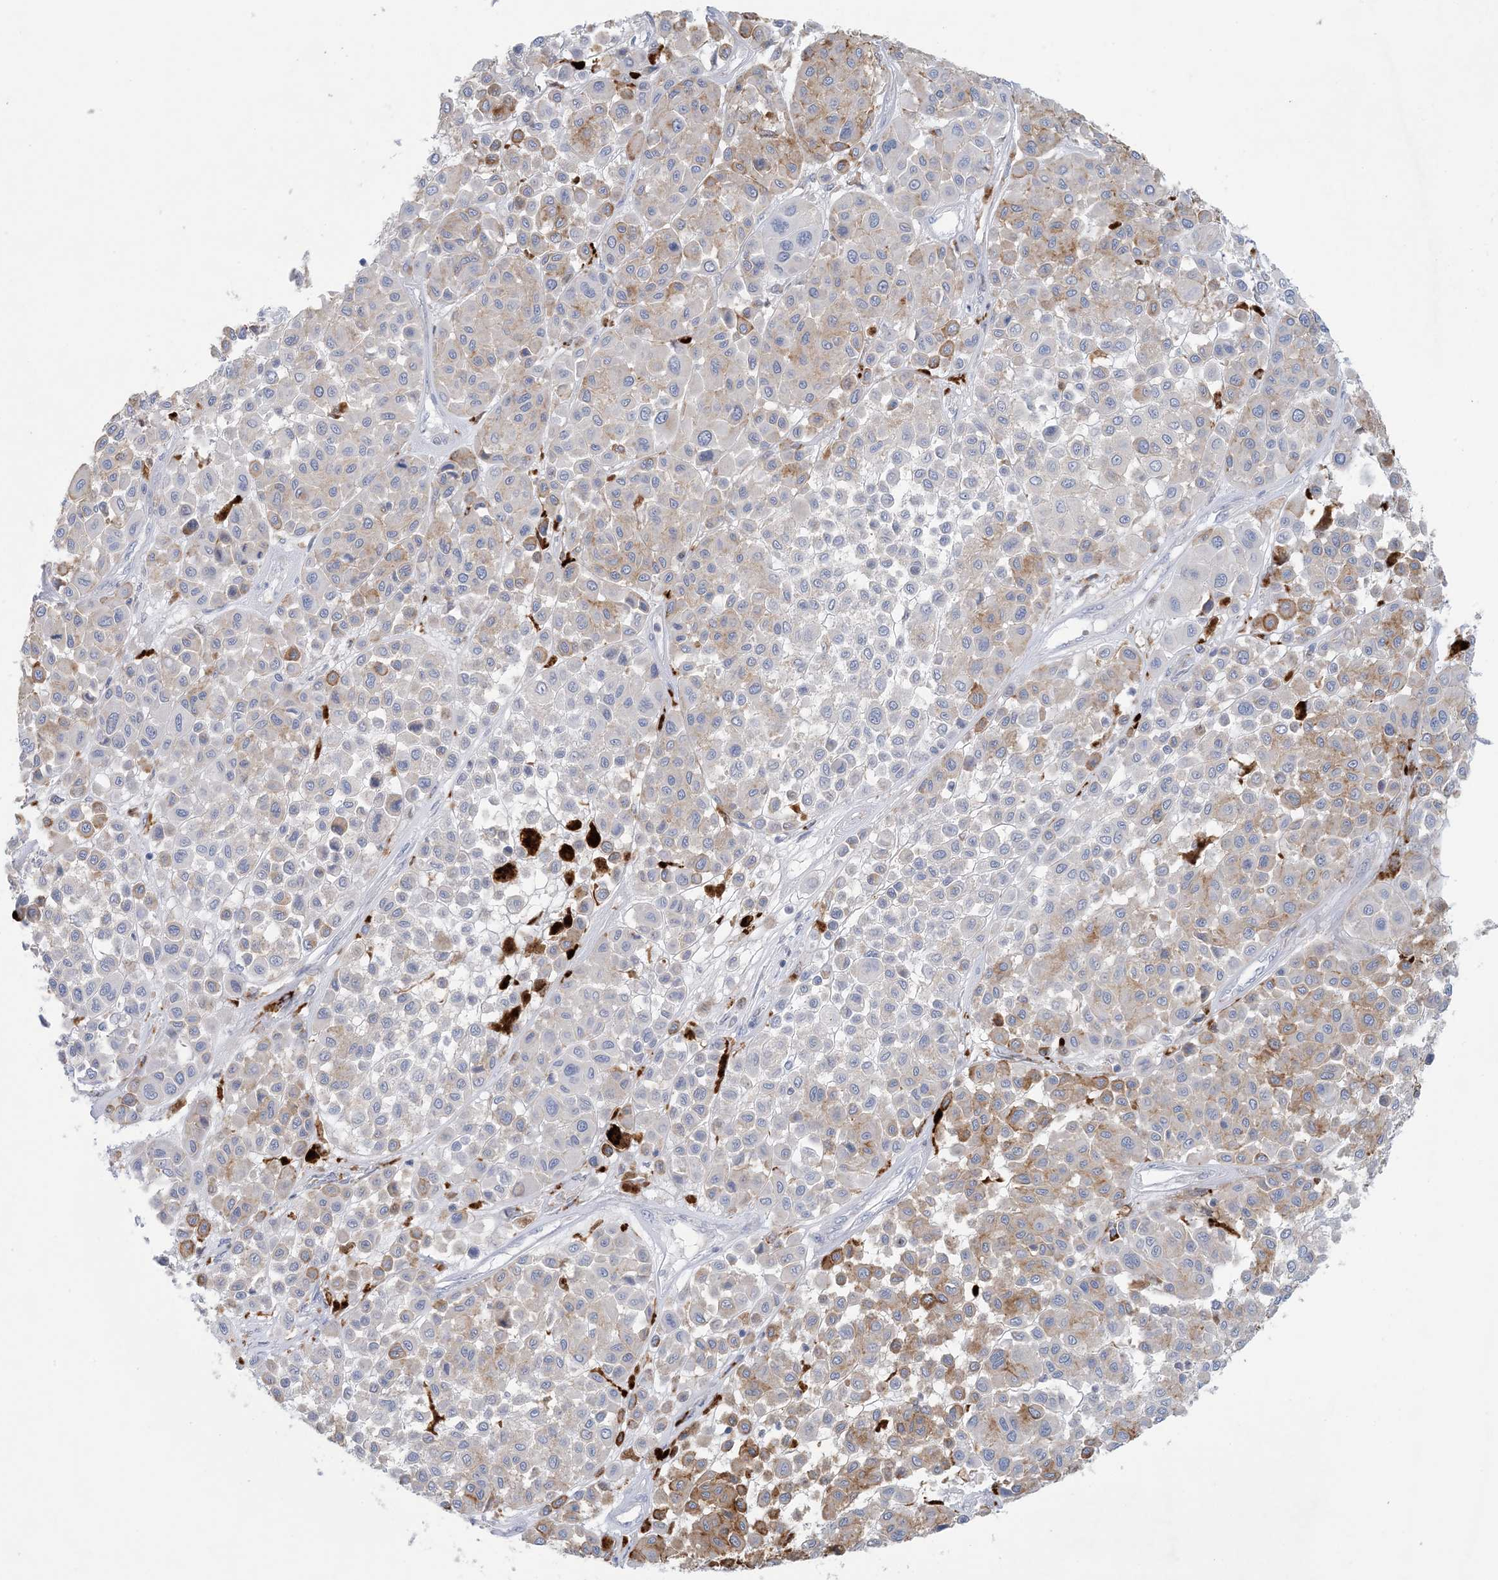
{"staining": {"intensity": "moderate", "quantity": "25%-75%", "location": "cytoplasmic/membranous"}, "tissue": "melanoma", "cell_type": "Tumor cells", "image_type": "cancer", "snomed": [{"axis": "morphology", "description": "Malignant melanoma, Metastatic site"}, {"axis": "topography", "description": "Soft tissue"}], "caption": "Melanoma stained with a brown dye displays moderate cytoplasmic/membranous positive staining in approximately 25%-75% of tumor cells.", "gene": "GABRG1", "patient": {"sex": "male", "age": 41}}